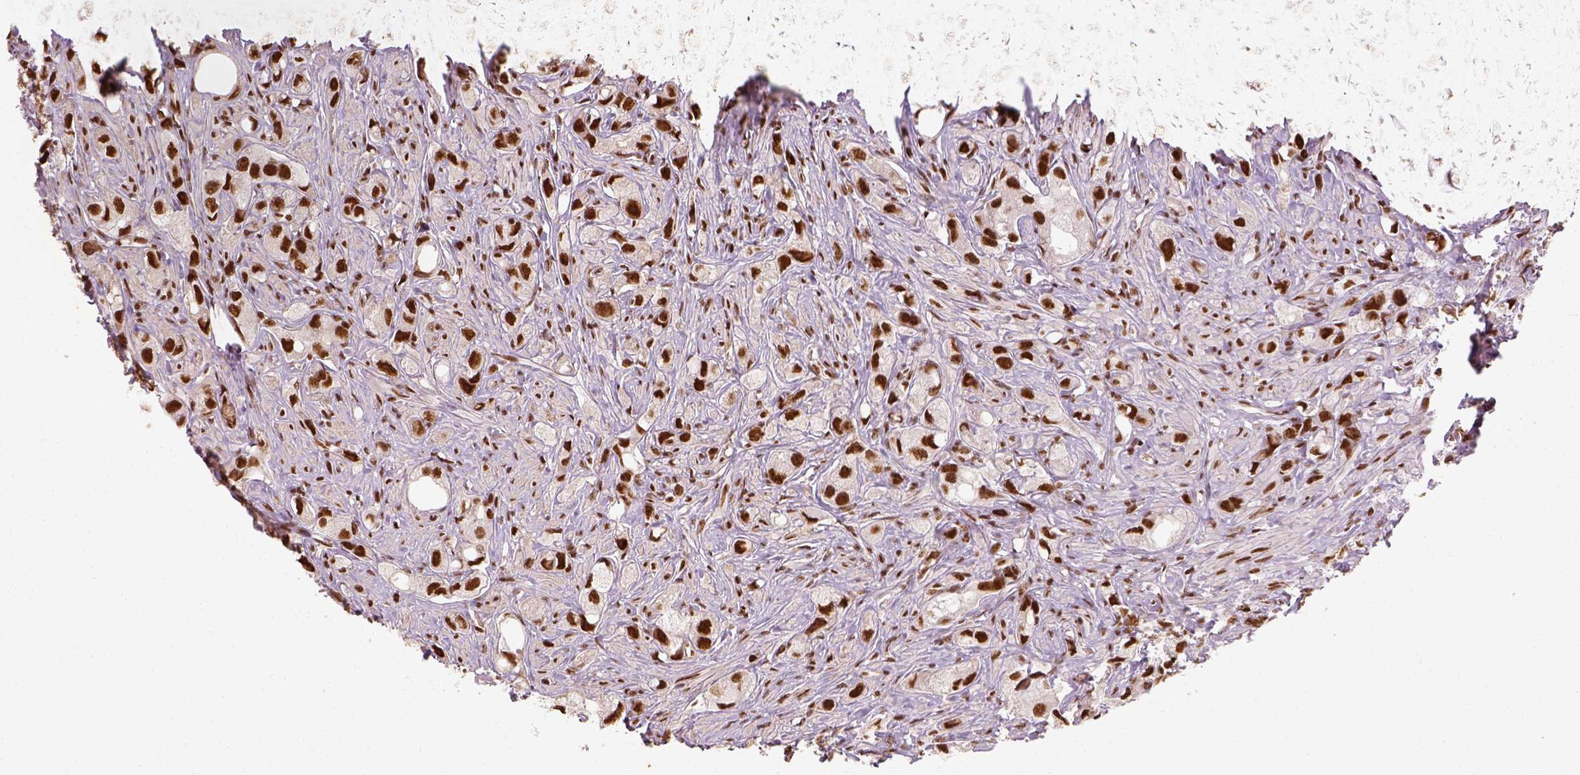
{"staining": {"intensity": "strong", "quantity": "25%-75%", "location": "nuclear"}, "tissue": "prostate cancer", "cell_type": "Tumor cells", "image_type": "cancer", "snomed": [{"axis": "morphology", "description": "Adenocarcinoma, High grade"}, {"axis": "topography", "description": "Prostate"}], "caption": "This is an image of immunohistochemistry (IHC) staining of prostate cancer (high-grade adenocarcinoma), which shows strong expression in the nuclear of tumor cells.", "gene": "CCAR1", "patient": {"sex": "male", "age": 75}}